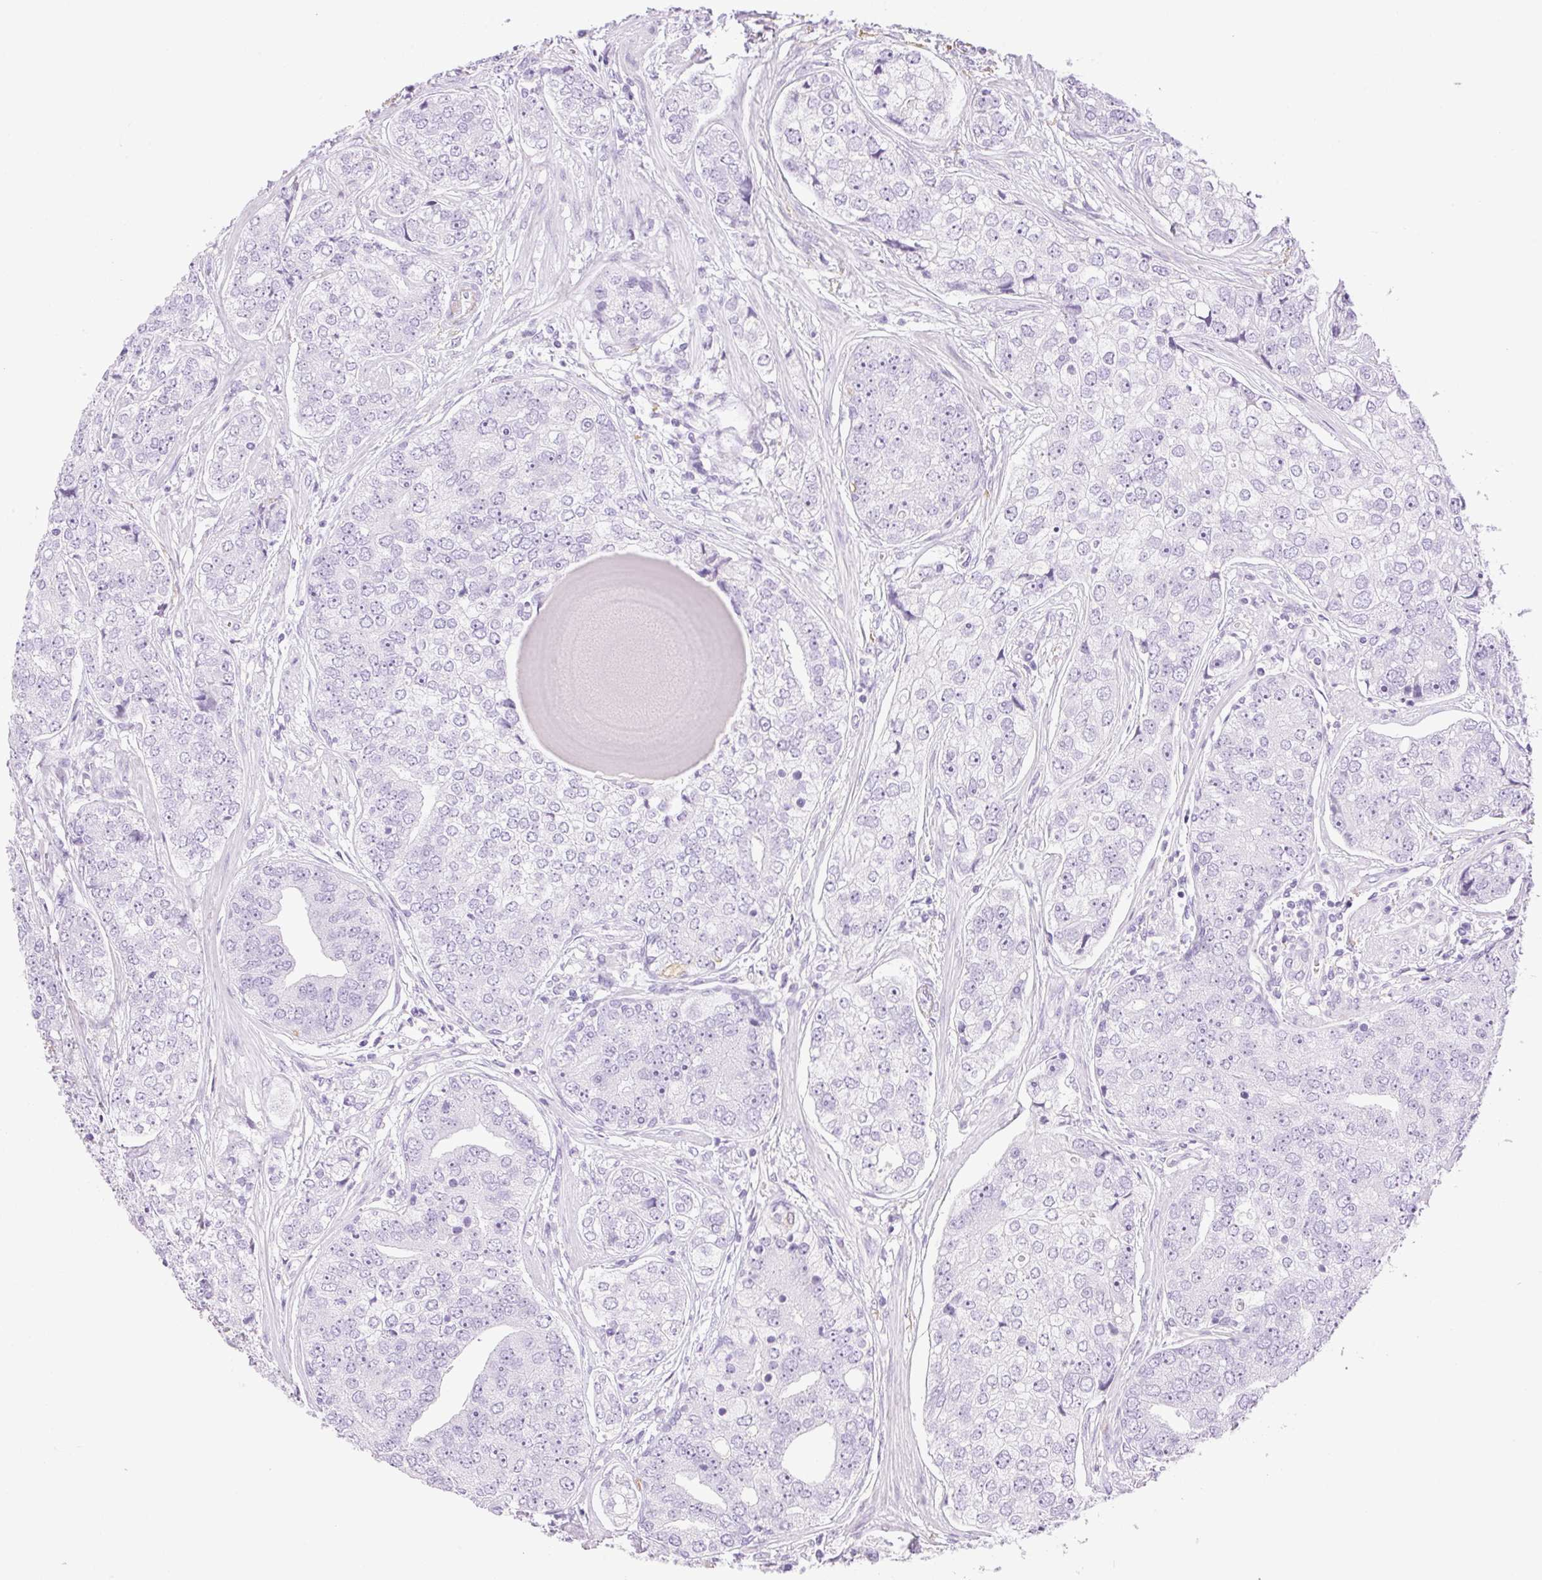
{"staining": {"intensity": "negative", "quantity": "none", "location": "none"}, "tissue": "prostate cancer", "cell_type": "Tumor cells", "image_type": "cancer", "snomed": [{"axis": "morphology", "description": "Adenocarcinoma, High grade"}, {"axis": "topography", "description": "Prostate"}], "caption": "Protein analysis of prostate high-grade adenocarcinoma exhibits no significant positivity in tumor cells.", "gene": "SP140L", "patient": {"sex": "male", "age": 60}}